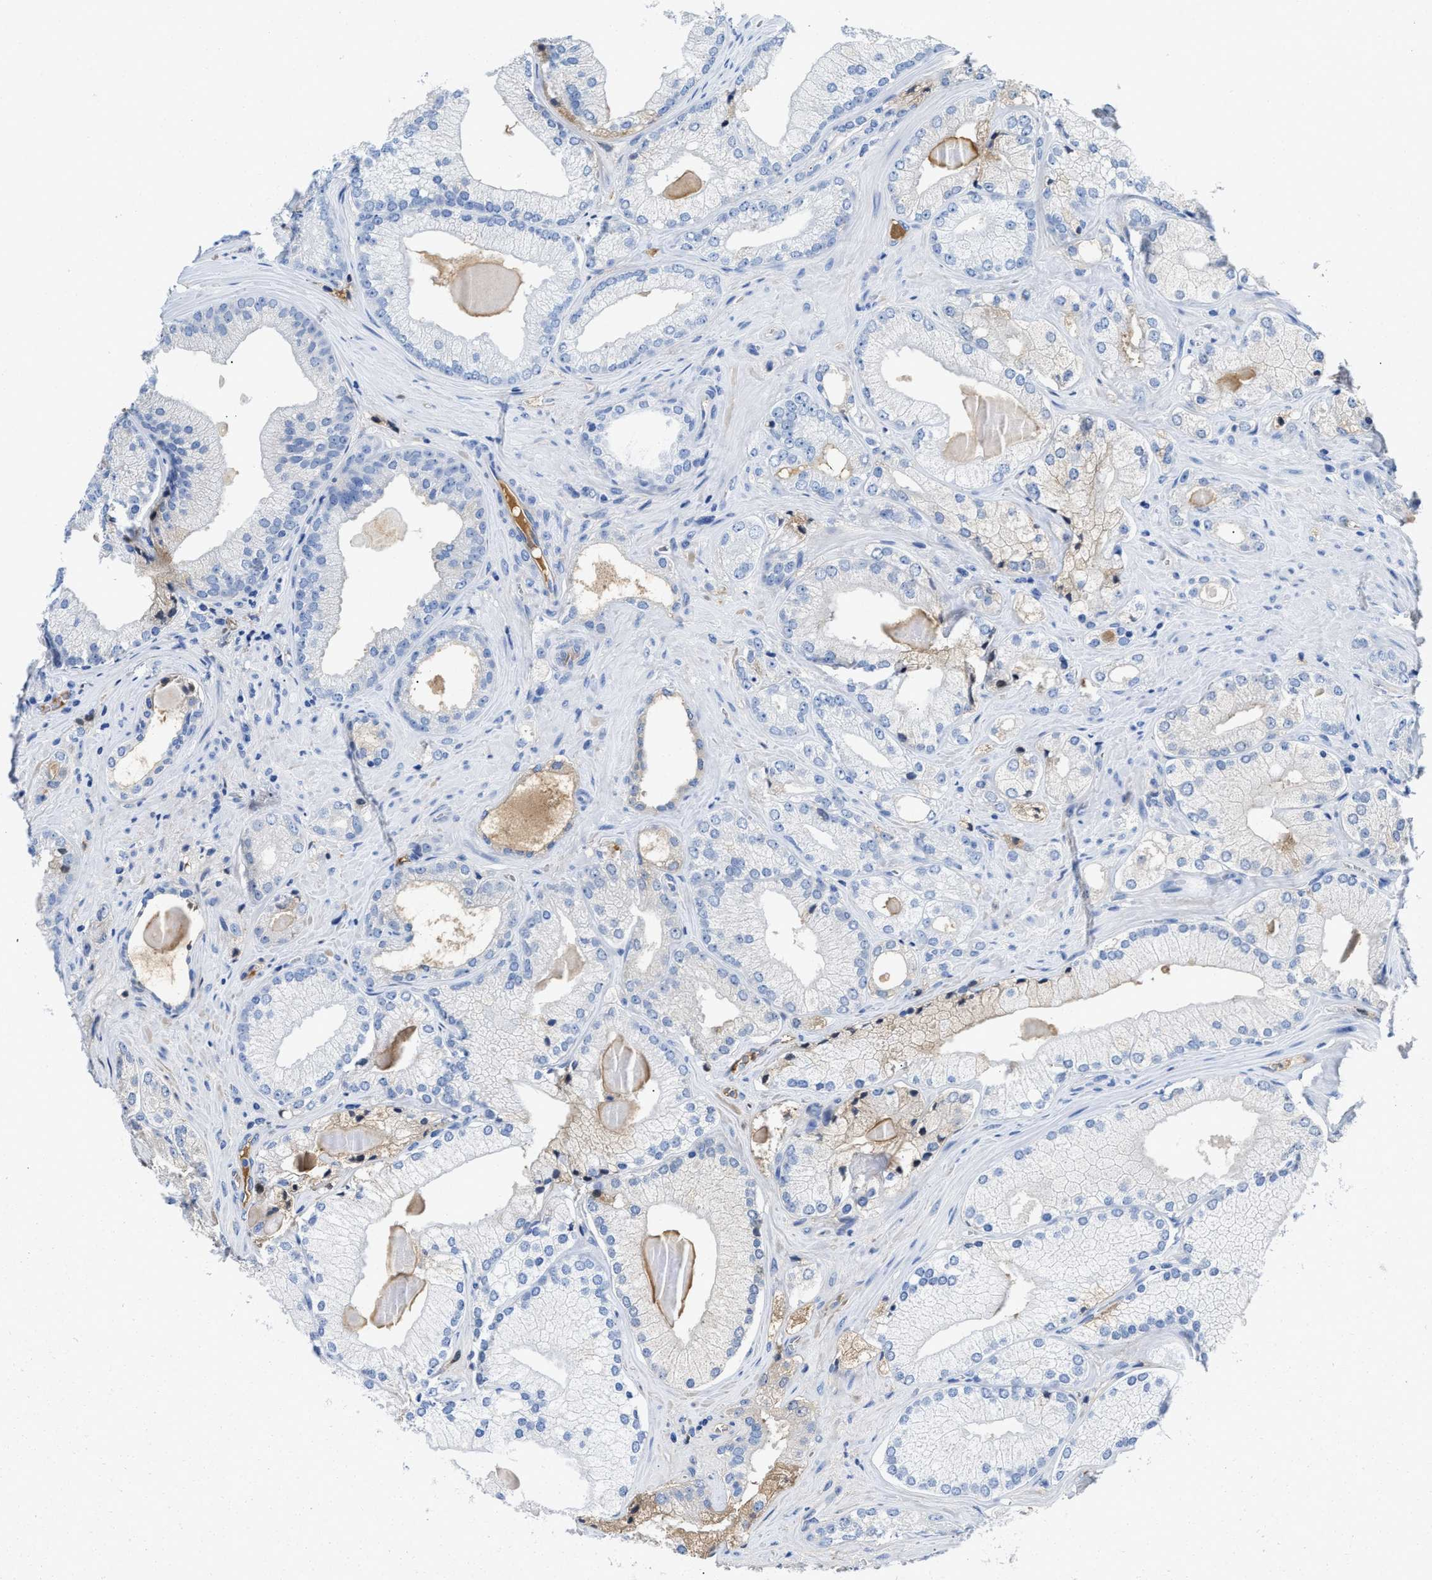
{"staining": {"intensity": "weak", "quantity": "<25%", "location": "cytoplasmic/membranous"}, "tissue": "prostate cancer", "cell_type": "Tumor cells", "image_type": "cancer", "snomed": [{"axis": "morphology", "description": "Adenocarcinoma, Low grade"}, {"axis": "topography", "description": "Prostate"}], "caption": "There is no significant positivity in tumor cells of prostate low-grade adenocarcinoma.", "gene": "GC", "patient": {"sex": "male", "age": 65}}